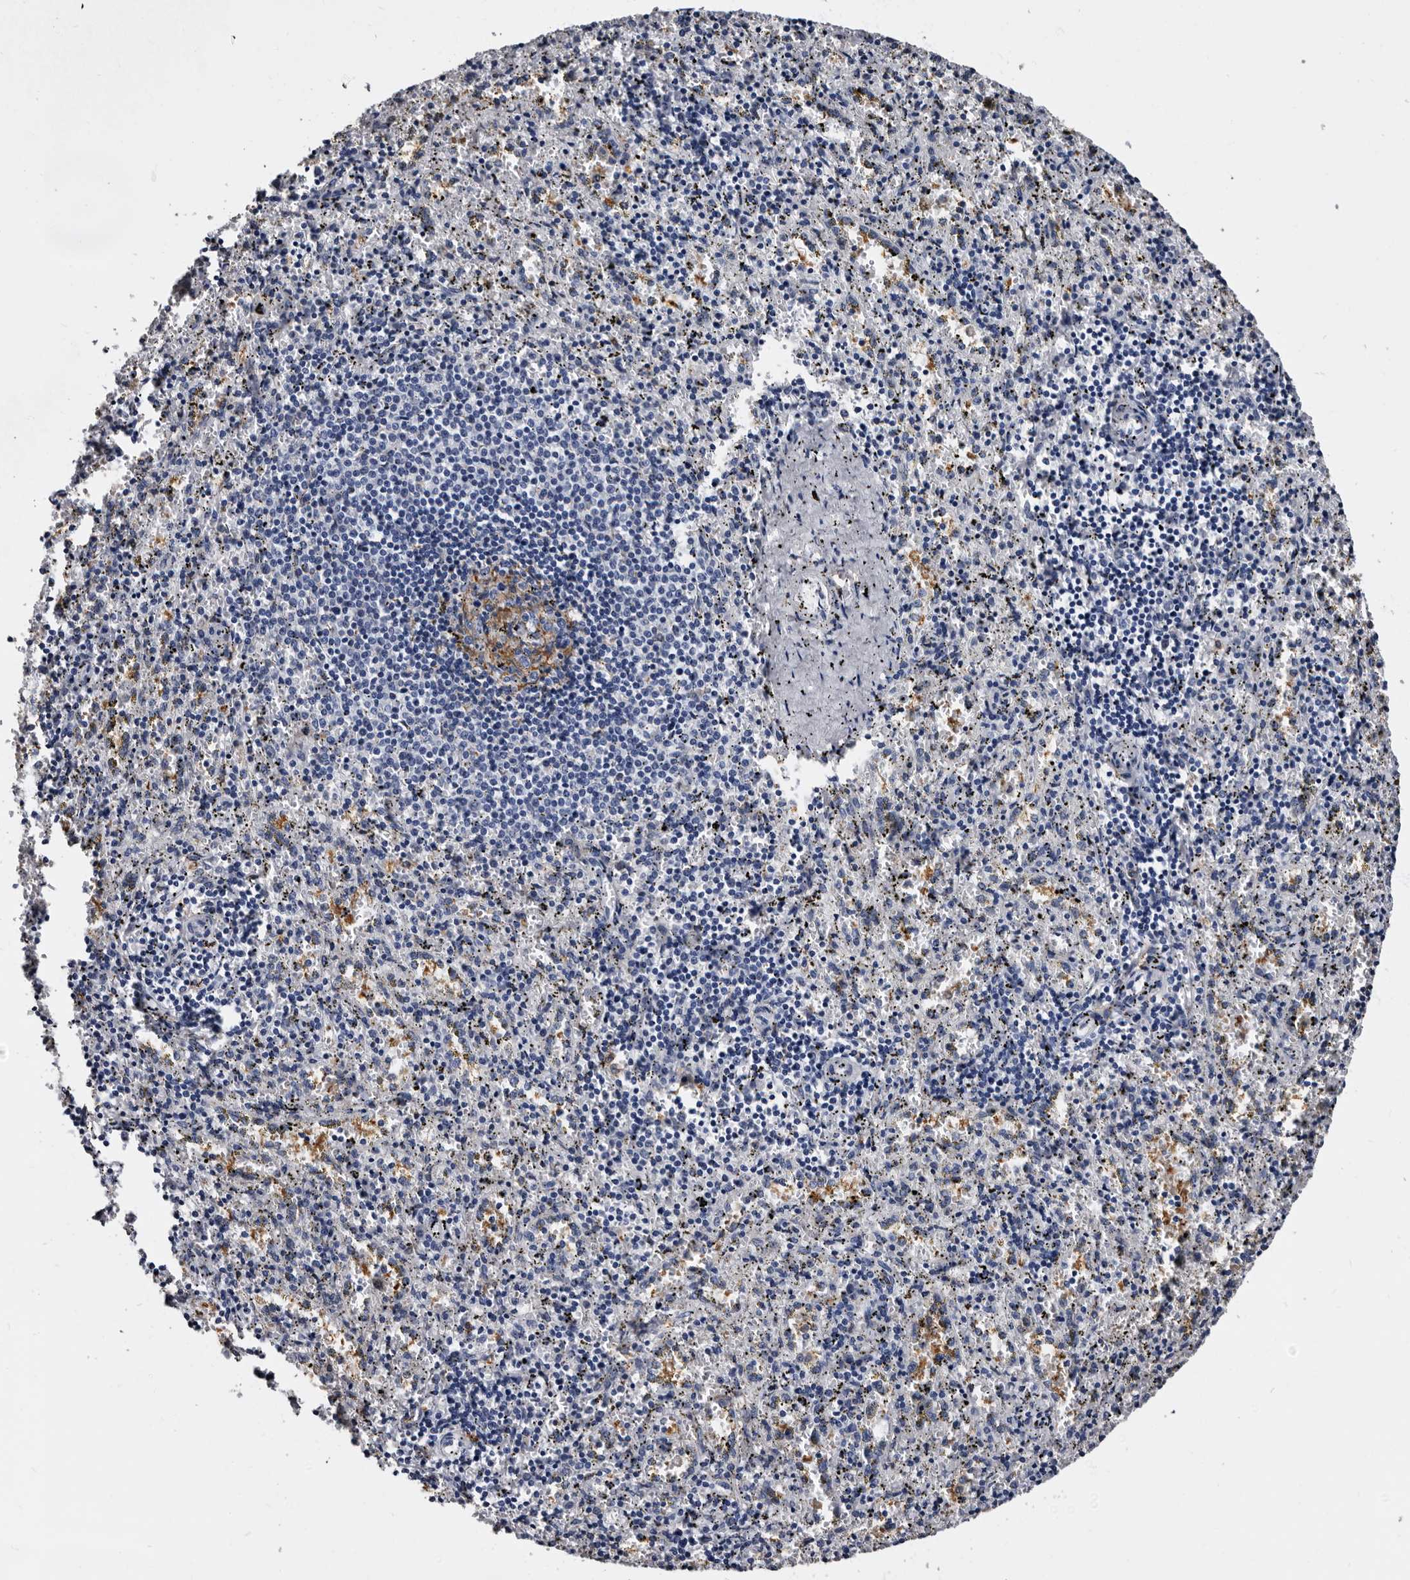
{"staining": {"intensity": "negative", "quantity": "none", "location": "none"}, "tissue": "spleen", "cell_type": "Cells in red pulp", "image_type": "normal", "snomed": [{"axis": "morphology", "description": "Normal tissue, NOS"}, {"axis": "topography", "description": "Spleen"}], "caption": "Cells in red pulp are negative for brown protein staining in unremarkable spleen.", "gene": "EPB41L3", "patient": {"sex": "male", "age": 11}}